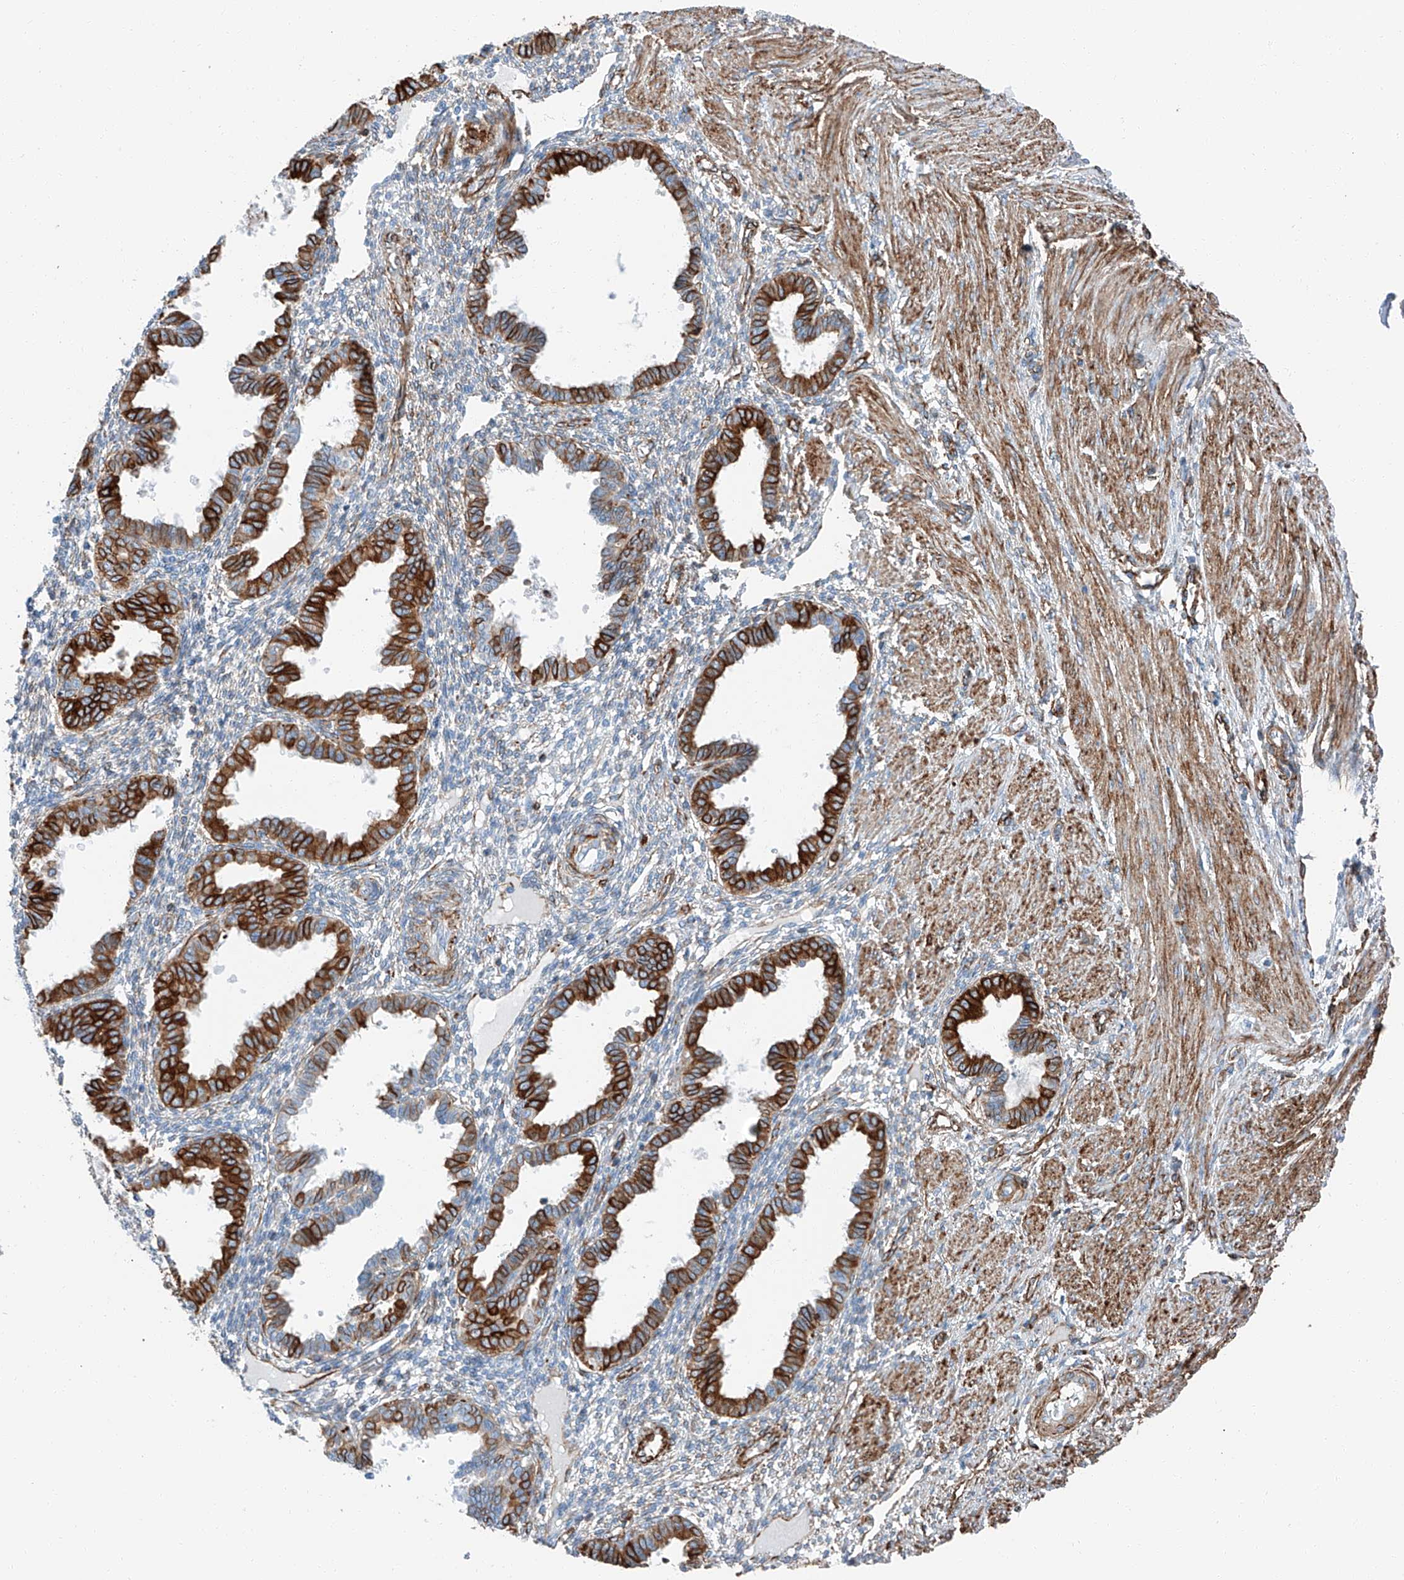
{"staining": {"intensity": "negative", "quantity": "none", "location": "none"}, "tissue": "endometrium", "cell_type": "Cells in endometrial stroma", "image_type": "normal", "snomed": [{"axis": "morphology", "description": "Normal tissue, NOS"}, {"axis": "topography", "description": "Endometrium"}], "caption": "This is a micrograph of IHC staining of normal endometrium, which shows no positivity in cells in endometrial stroma.", "gene": "ZNF804A", "patient": {"sex": "female", "age": 33}}